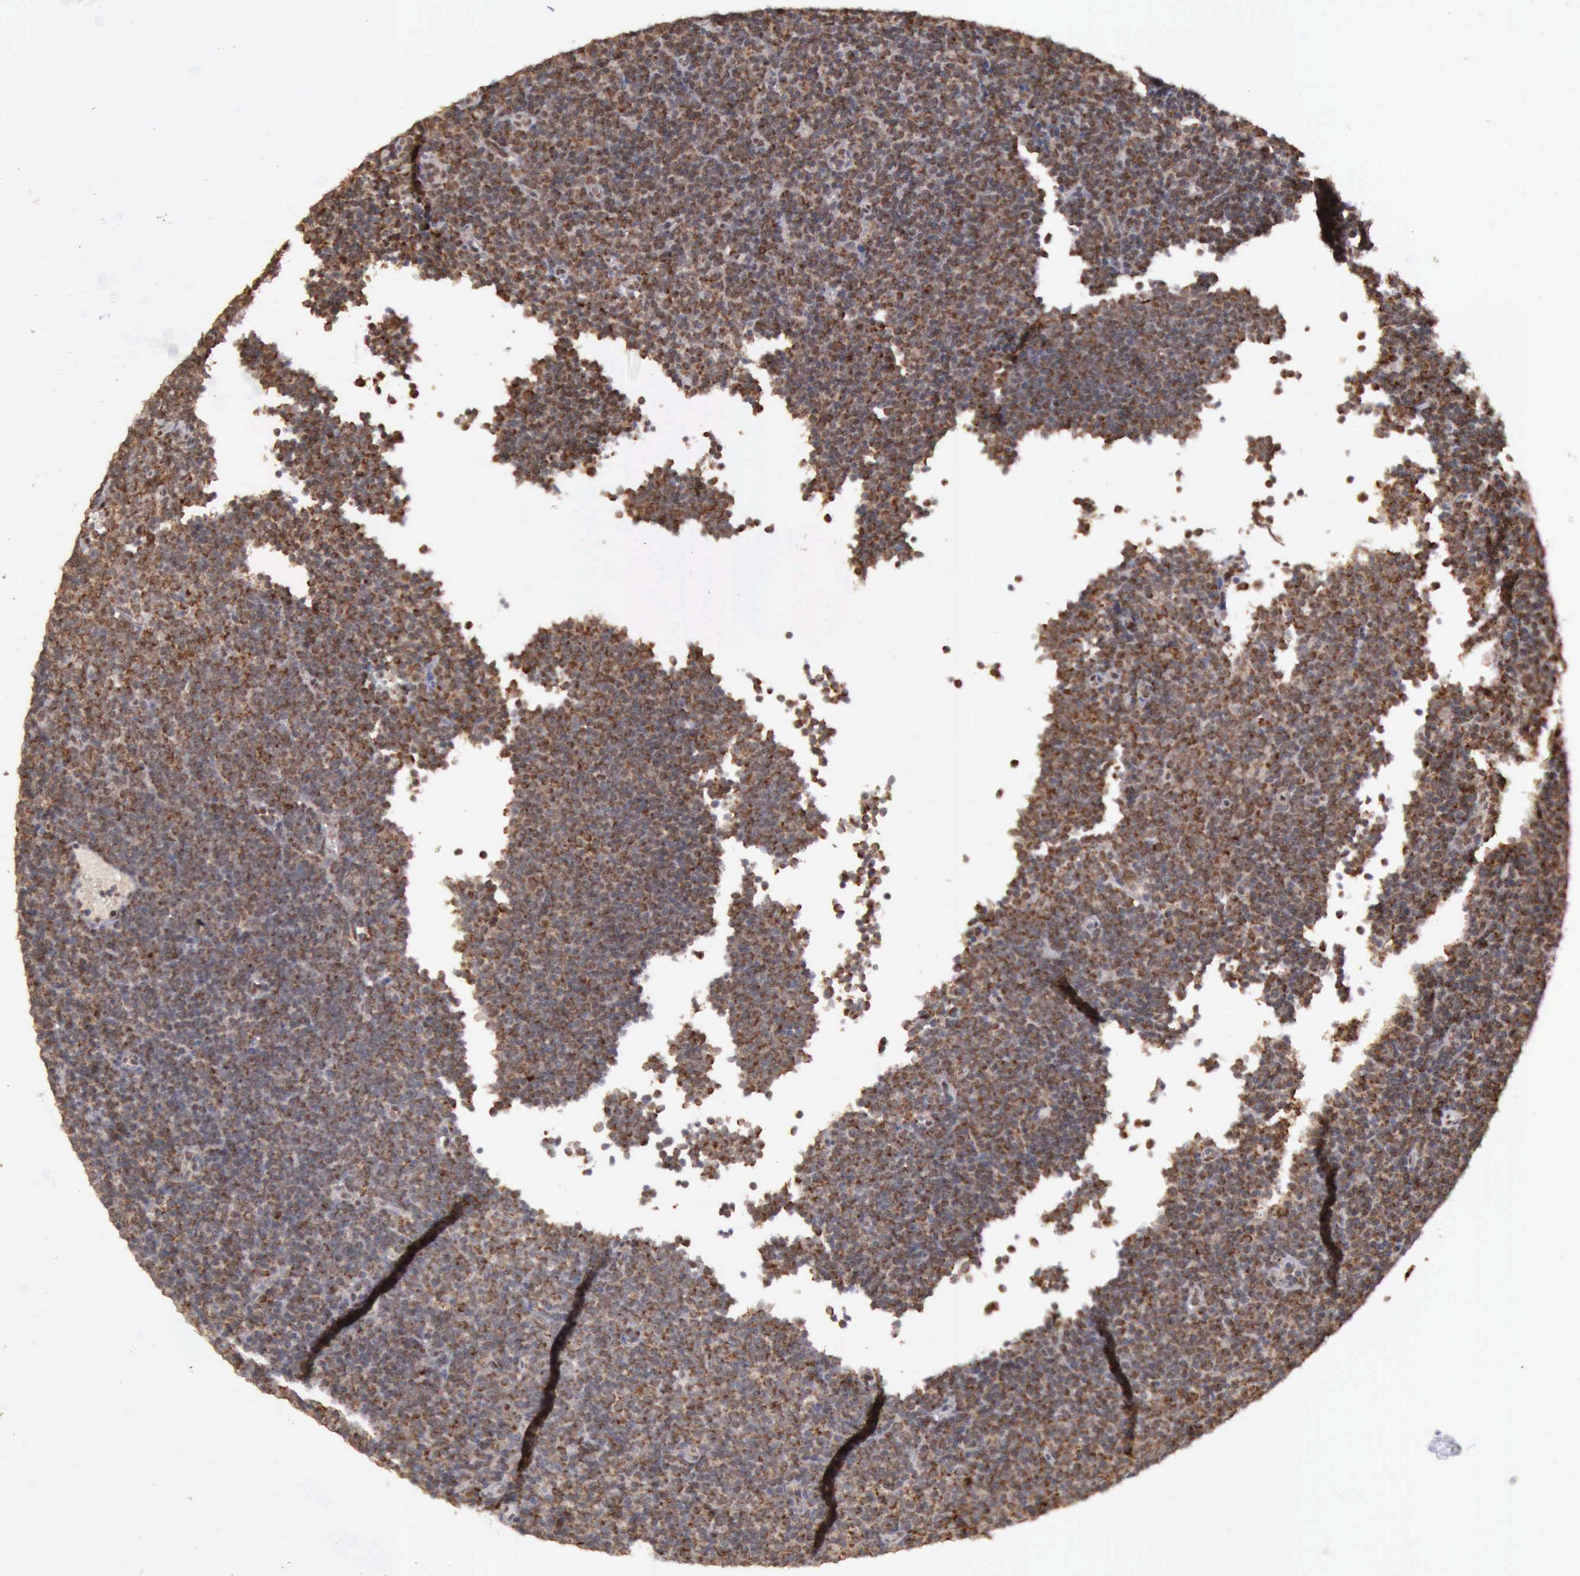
{"staining": {"intensity": "moderate", "quantity": ">75%", "location": "cytoplasmic/membranous"}, "tissue": "lymphoma", "cell_type": "Tumor cells", "image_type": "cancer", "snomed": [{"axis": "morphology", "description": "Malignant lymphoma, non-Hodgkin's type, Low grade"}, {"axis": "topography", "description": "Lymph node"}], "caption": "Immunohistochemistry (DAB) staining of human malignant lymphoma, non-Hodgkin's type (low-grade) reveals moderate cytoplasmic/membranous protein positivity in about >75% of tumor cells.", "gene": "ARMCX3", "patient": {"sex": "male", "age": 57}}